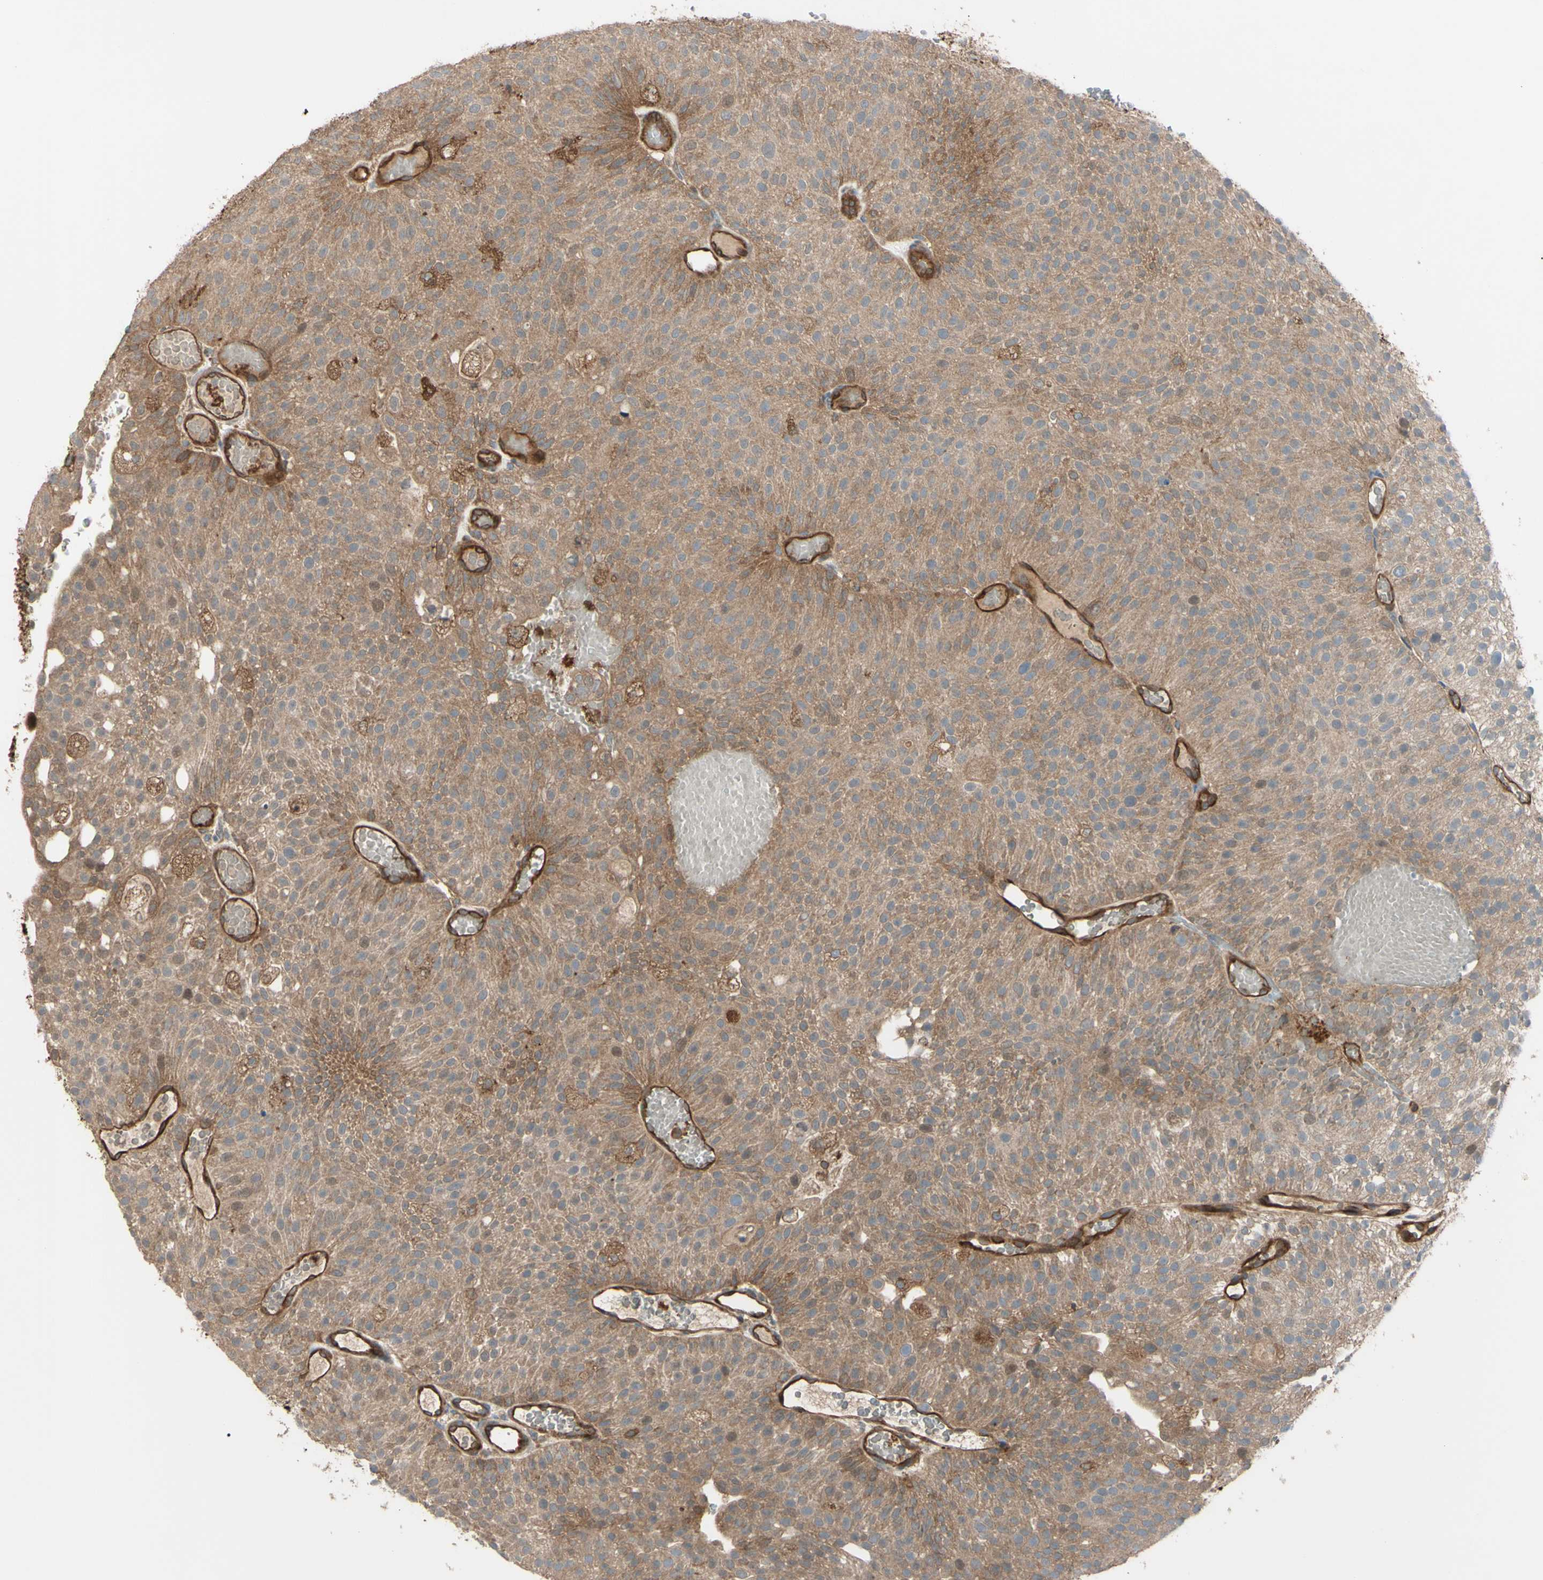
{"staining": {"intensity": "moderate", "quantity": ">75%", "location": "cytoplasmic/membranous"}, "tissue": "urothelial cancer", "cell_type": "Tumor cells", "image_type": "cancer", "snomed": [{"axis": "morphology", "description": "Urothelial carcinoma, Low grade"}, {"axis": "topography", "description": "Urinary bladder"}], "caption": "Urothelial carcinoma (low-grade) stained with a protein marker reveals moderate staining in tumor cells.", "gene": "PTPN12", "patient": {"sex": "male", "age": 78}}